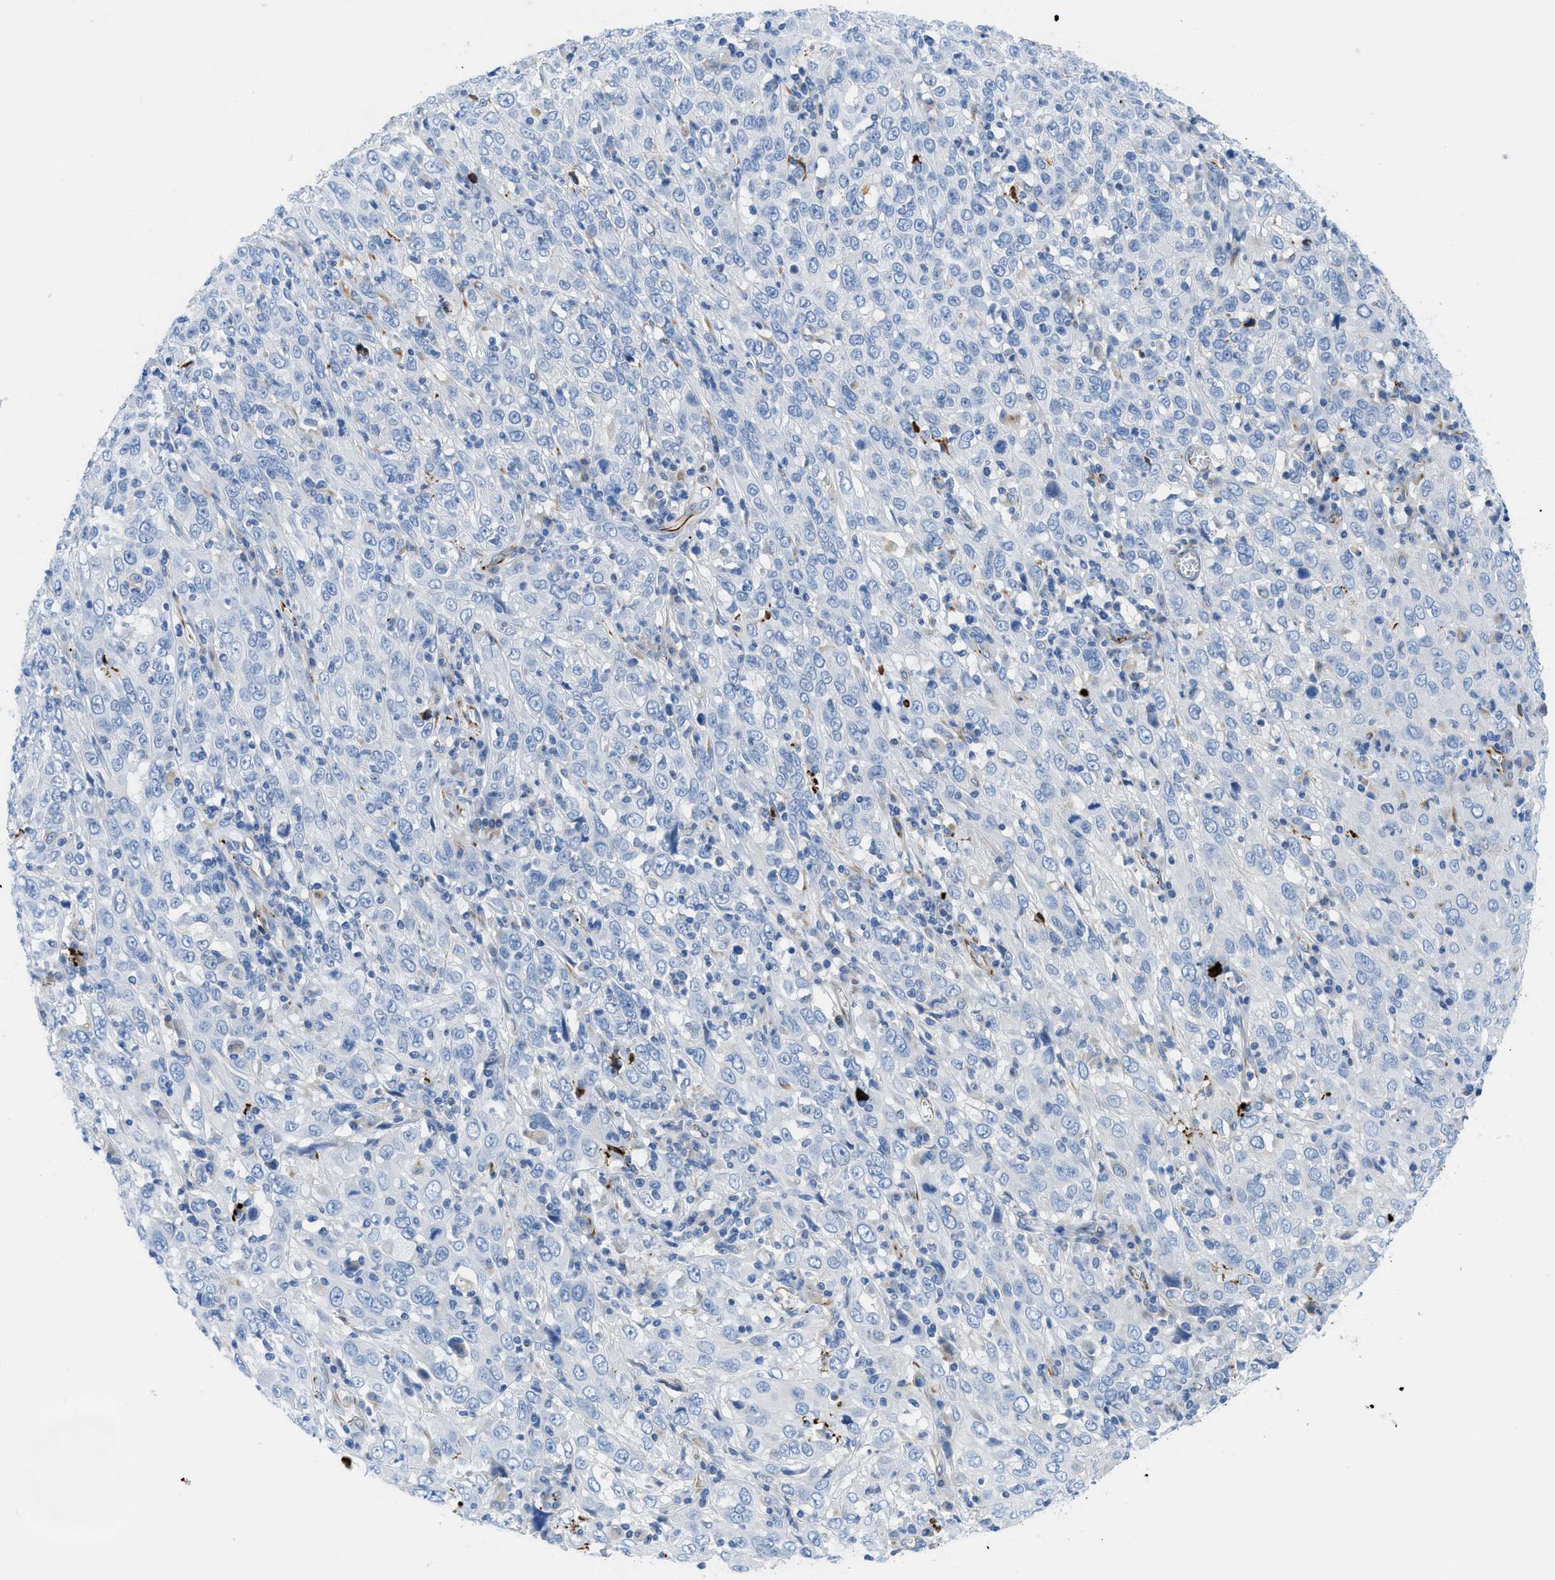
{"staining": {"intensity": "negative", "quantity": "none", "location": "none"}, "tissue": "cervical cancer", "cell_type": "Tumor cells", "image_type": "cancer", "snomed": [{"axis": "morphology", "description": "Squamous cell carcinoma, NOS"}, {"axis": "topography", "description": "Cervix"}], "caption": "Tumor cells are negative for protein expression in human cervical squamous cell carcinoma.", "gene": "XCR1", "patient": {"sex": "female", "age": 46}}